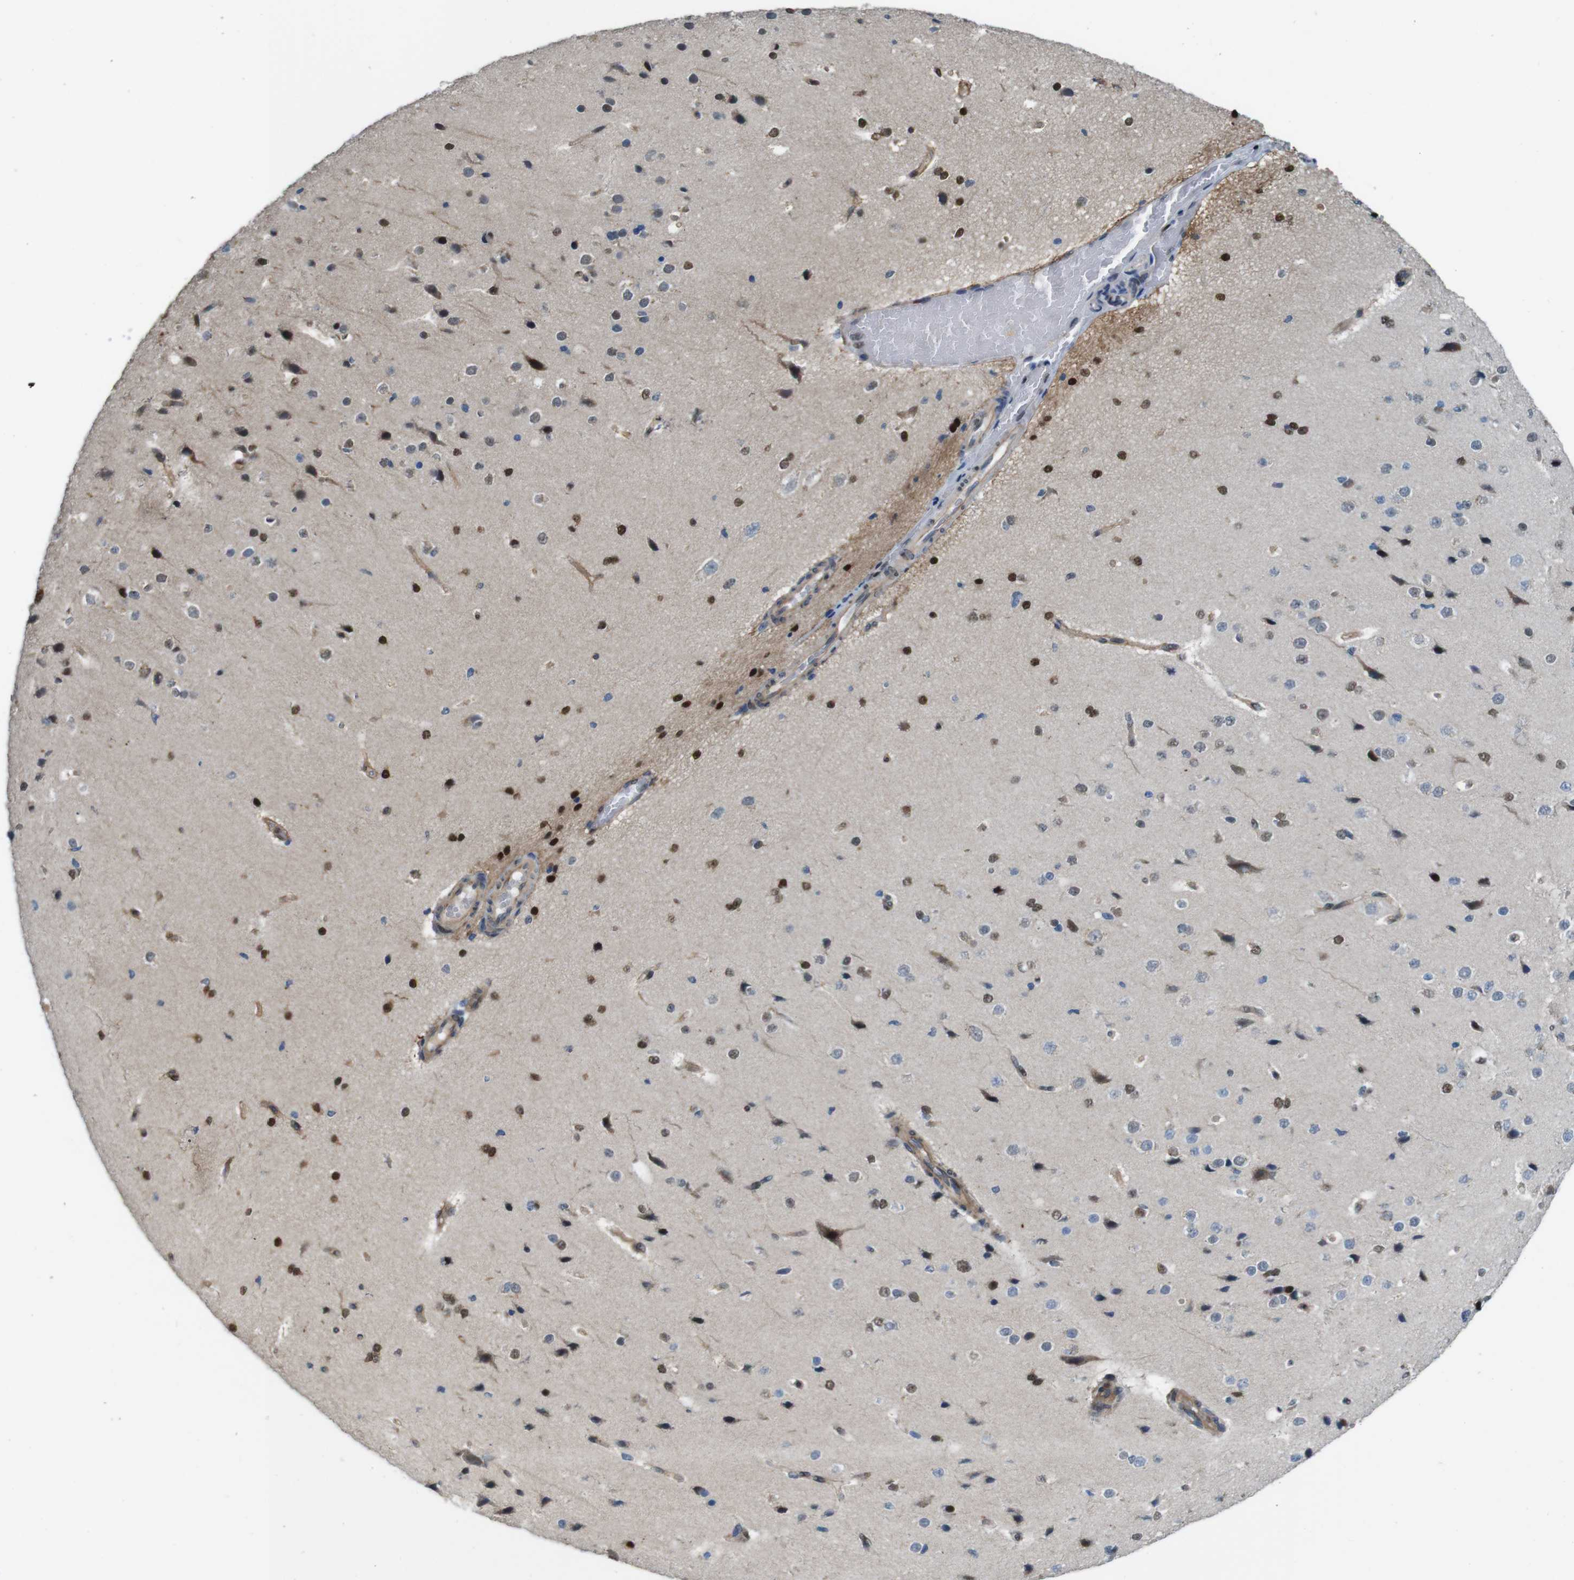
{"staining": {"intensity": "moderate", "quantity": ">75%", "location": "cytoplasmic/membranous"}, "tissue": "cerebral cortex", "cell_type": "Endothelial cells", "image_type": "normal", "snomed": [{"axis": "morphology", "description": "Normal tissue, NOS"}, {"axis": "morphology", "description": "Developmental malformation"}, {"axis": "topography", "description": "Cerebral cortex"}], "caption": "Protein expression analysis of normal human cerebral cortex reveals moderate cytoplasmic/membranous expression in approximately >75% of endothelial cells. (Stains: DAB in brown, nuclei in blue, Microscopy: brightfield microscopy at high magnification).", "gene": "SKI", "patient": {"sex": "female", "age": 30}}